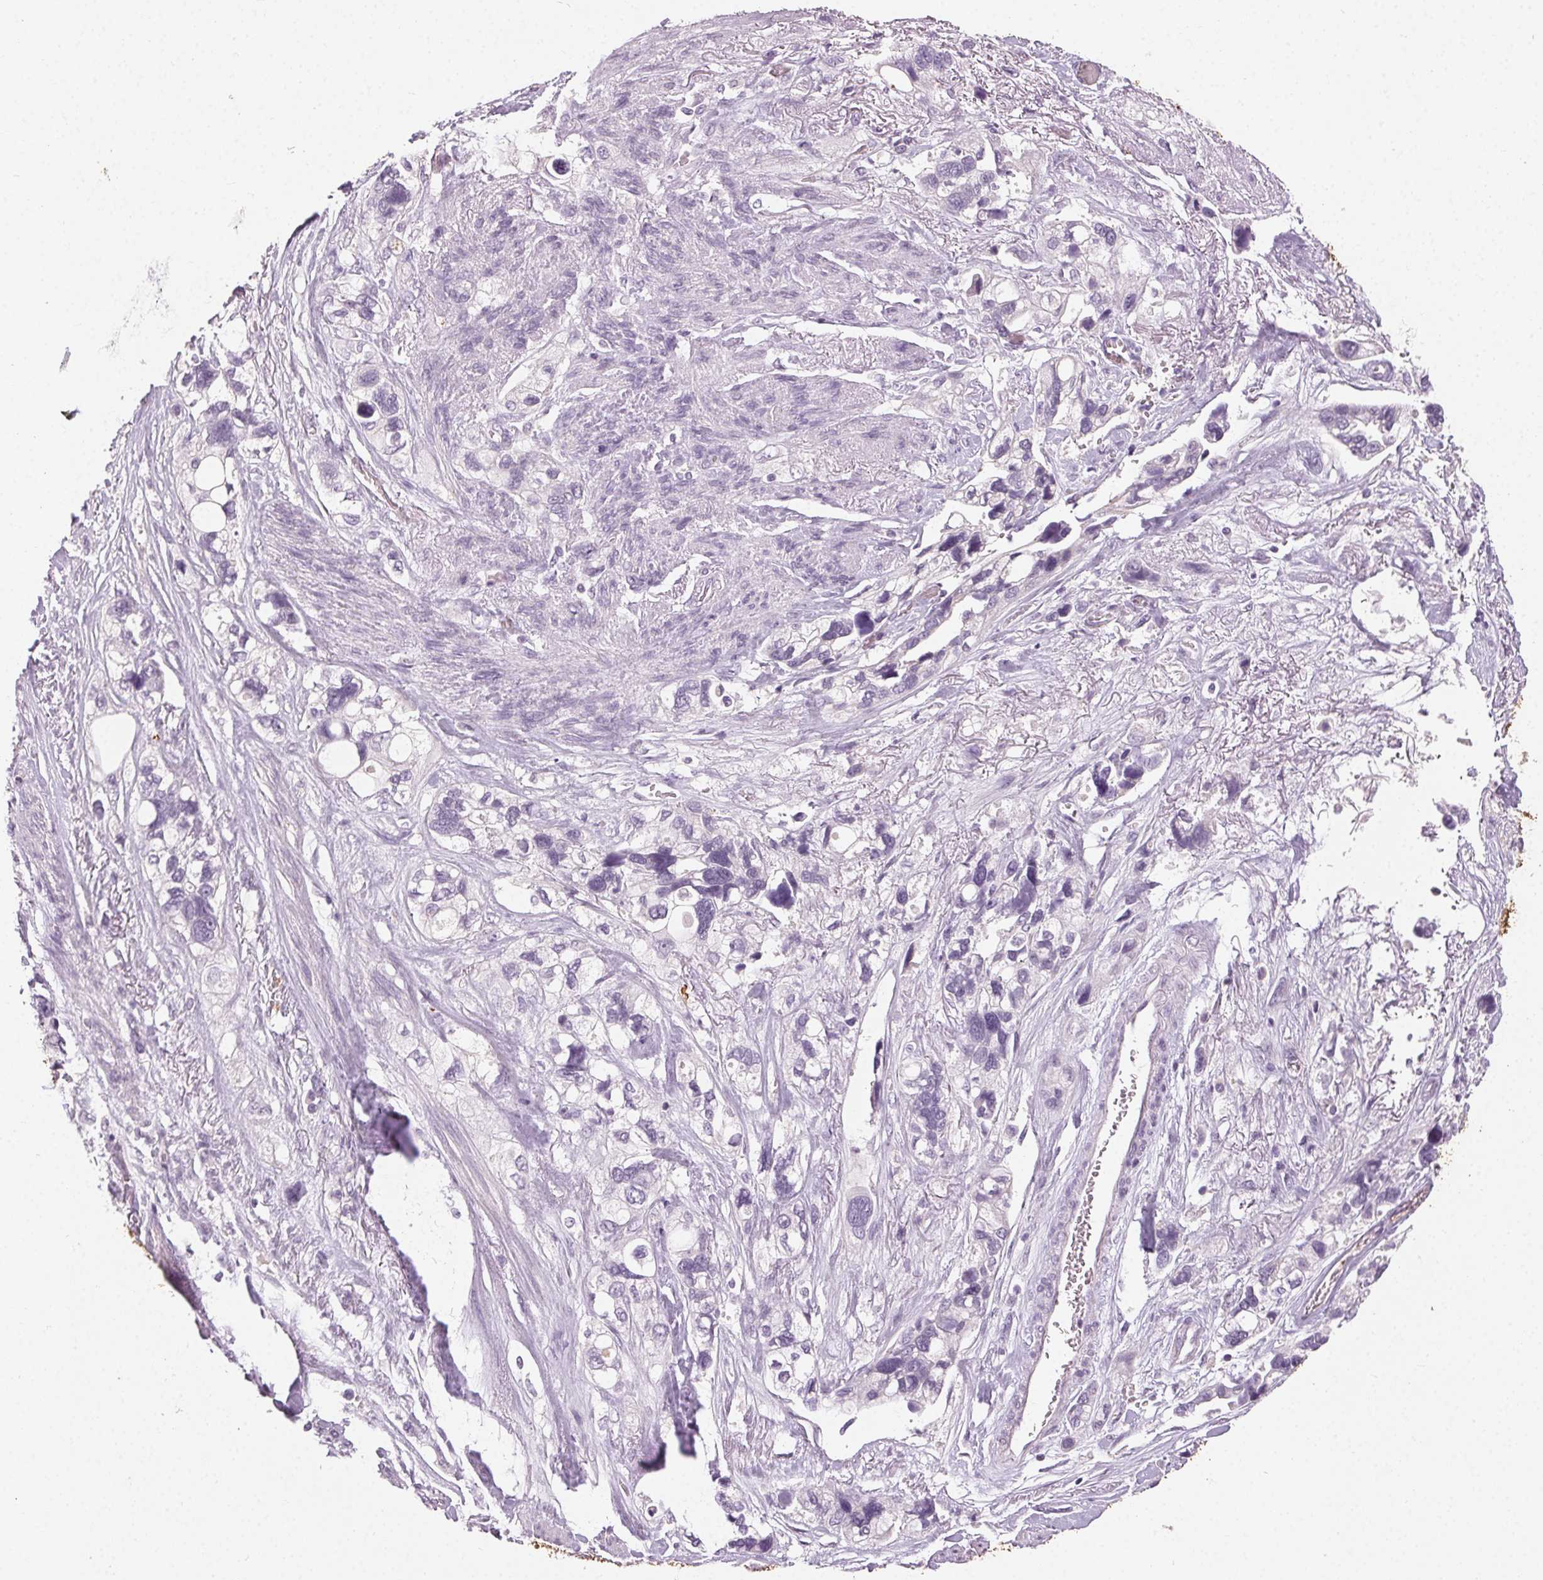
{"staining": {"intensity": "negative", "quantity": "none", "location": "none"}, "tissue": "stomach cancer", "cell_type": "Tumor cells", "image_type": "cancer", "snomed": [{"axis": "morphology", "description": "Adenocarcinoma, NOS"}, {"axis": "topography", "description": "Stomach, upper"}], "caption": "This is a histopathology image of IHC staining of adenocarcinoma (stomach), which shows no staining in tumor cells.", "gene": "CLTRN", "patient": {"sex": "female", "age": 81}}